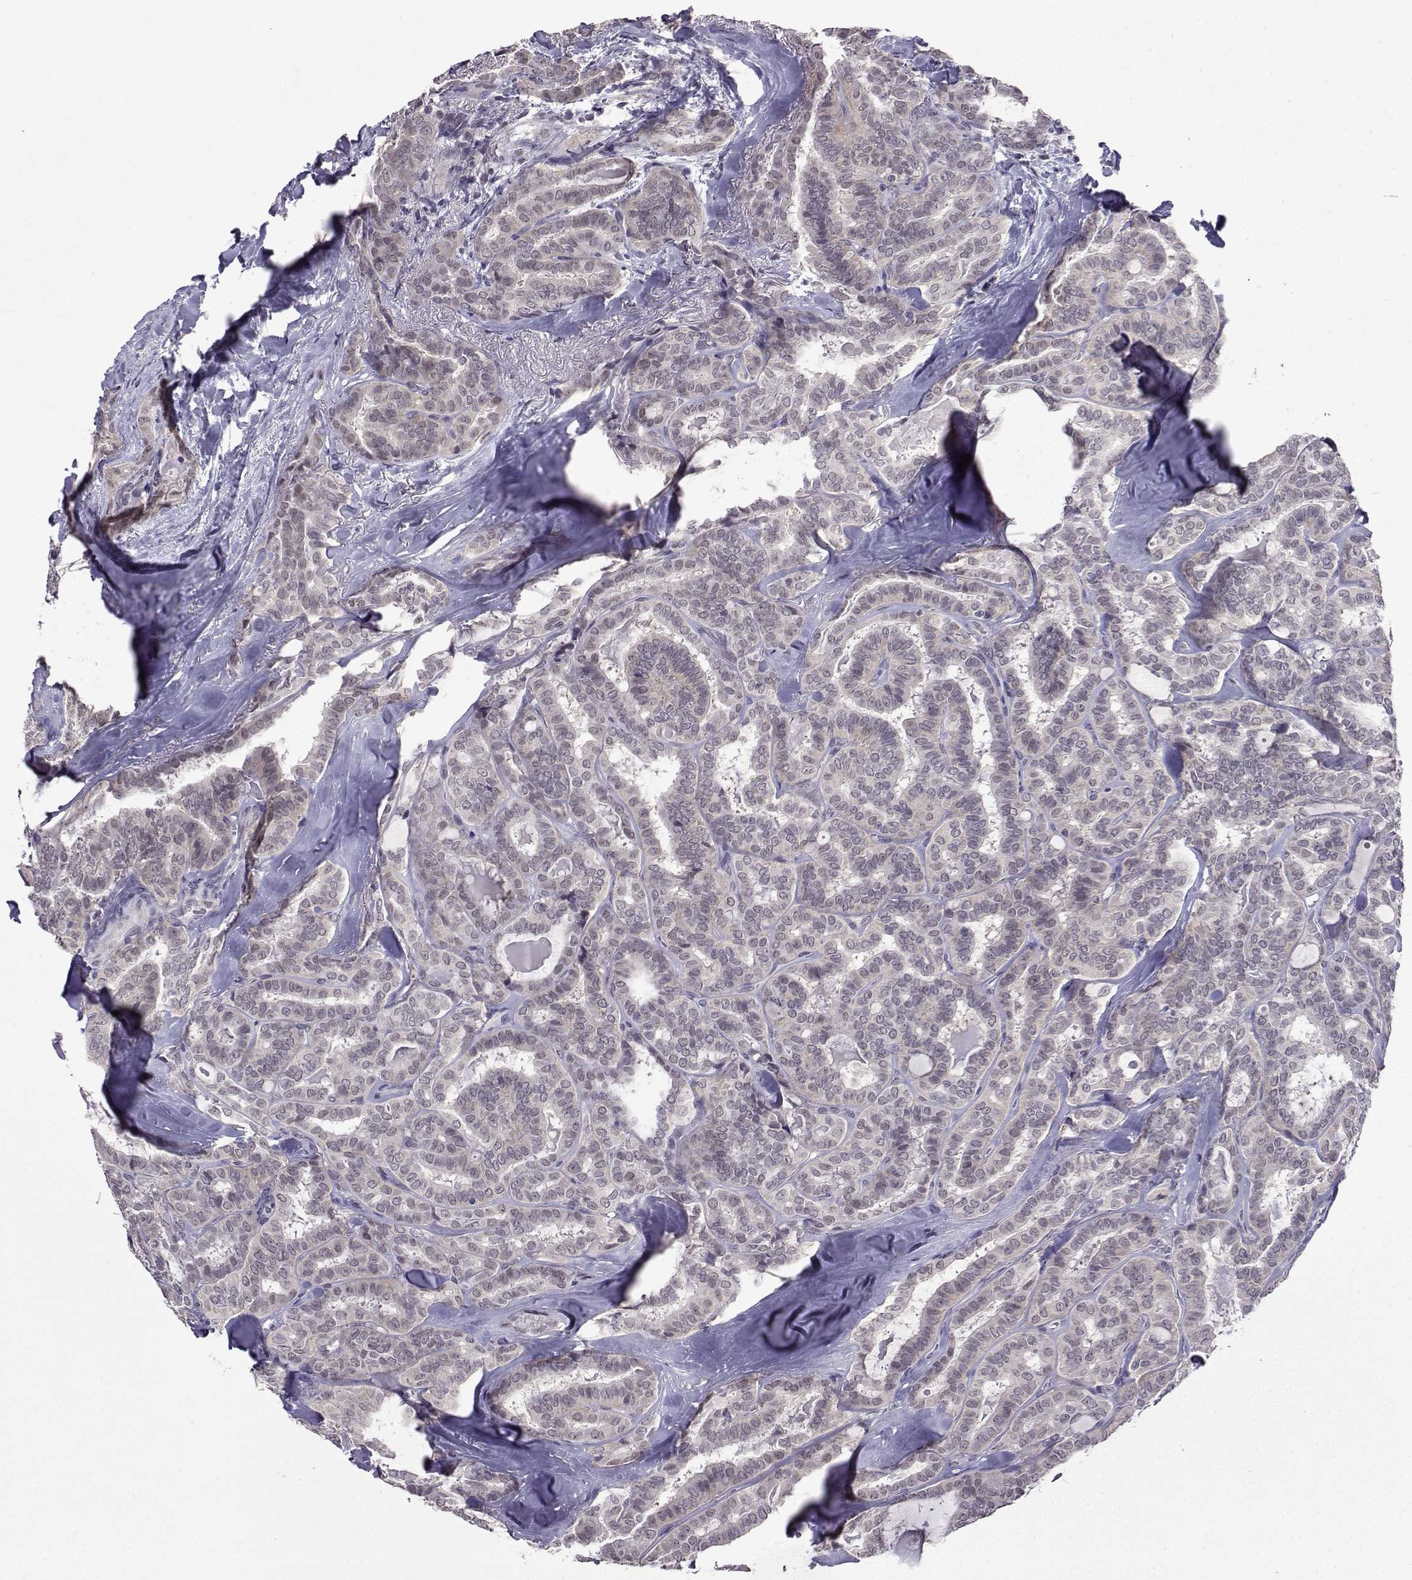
{"staining": {"intensity": "negative", "quantity": "none", "location": "none"}, "tissue": "thyroid cancer", "cell_type": "Tumor cells", "image_type": "cancer", "snomed": [{"axis": "morphology", "description": "Papillary adenocarcinoma, NOS"}, {"axis": "topography", "description": "Thyroid gland"}], "caption": "Histopathology image shows no significant protein staining in tumor cells of papillary adenocarcinoma (thyroid). The staining is performed using DAB brown chromogen with nuclei counter-stained in using hematoxylin.", "gene": "CCL28", "patient": {"sex": "female", "age": 39}}